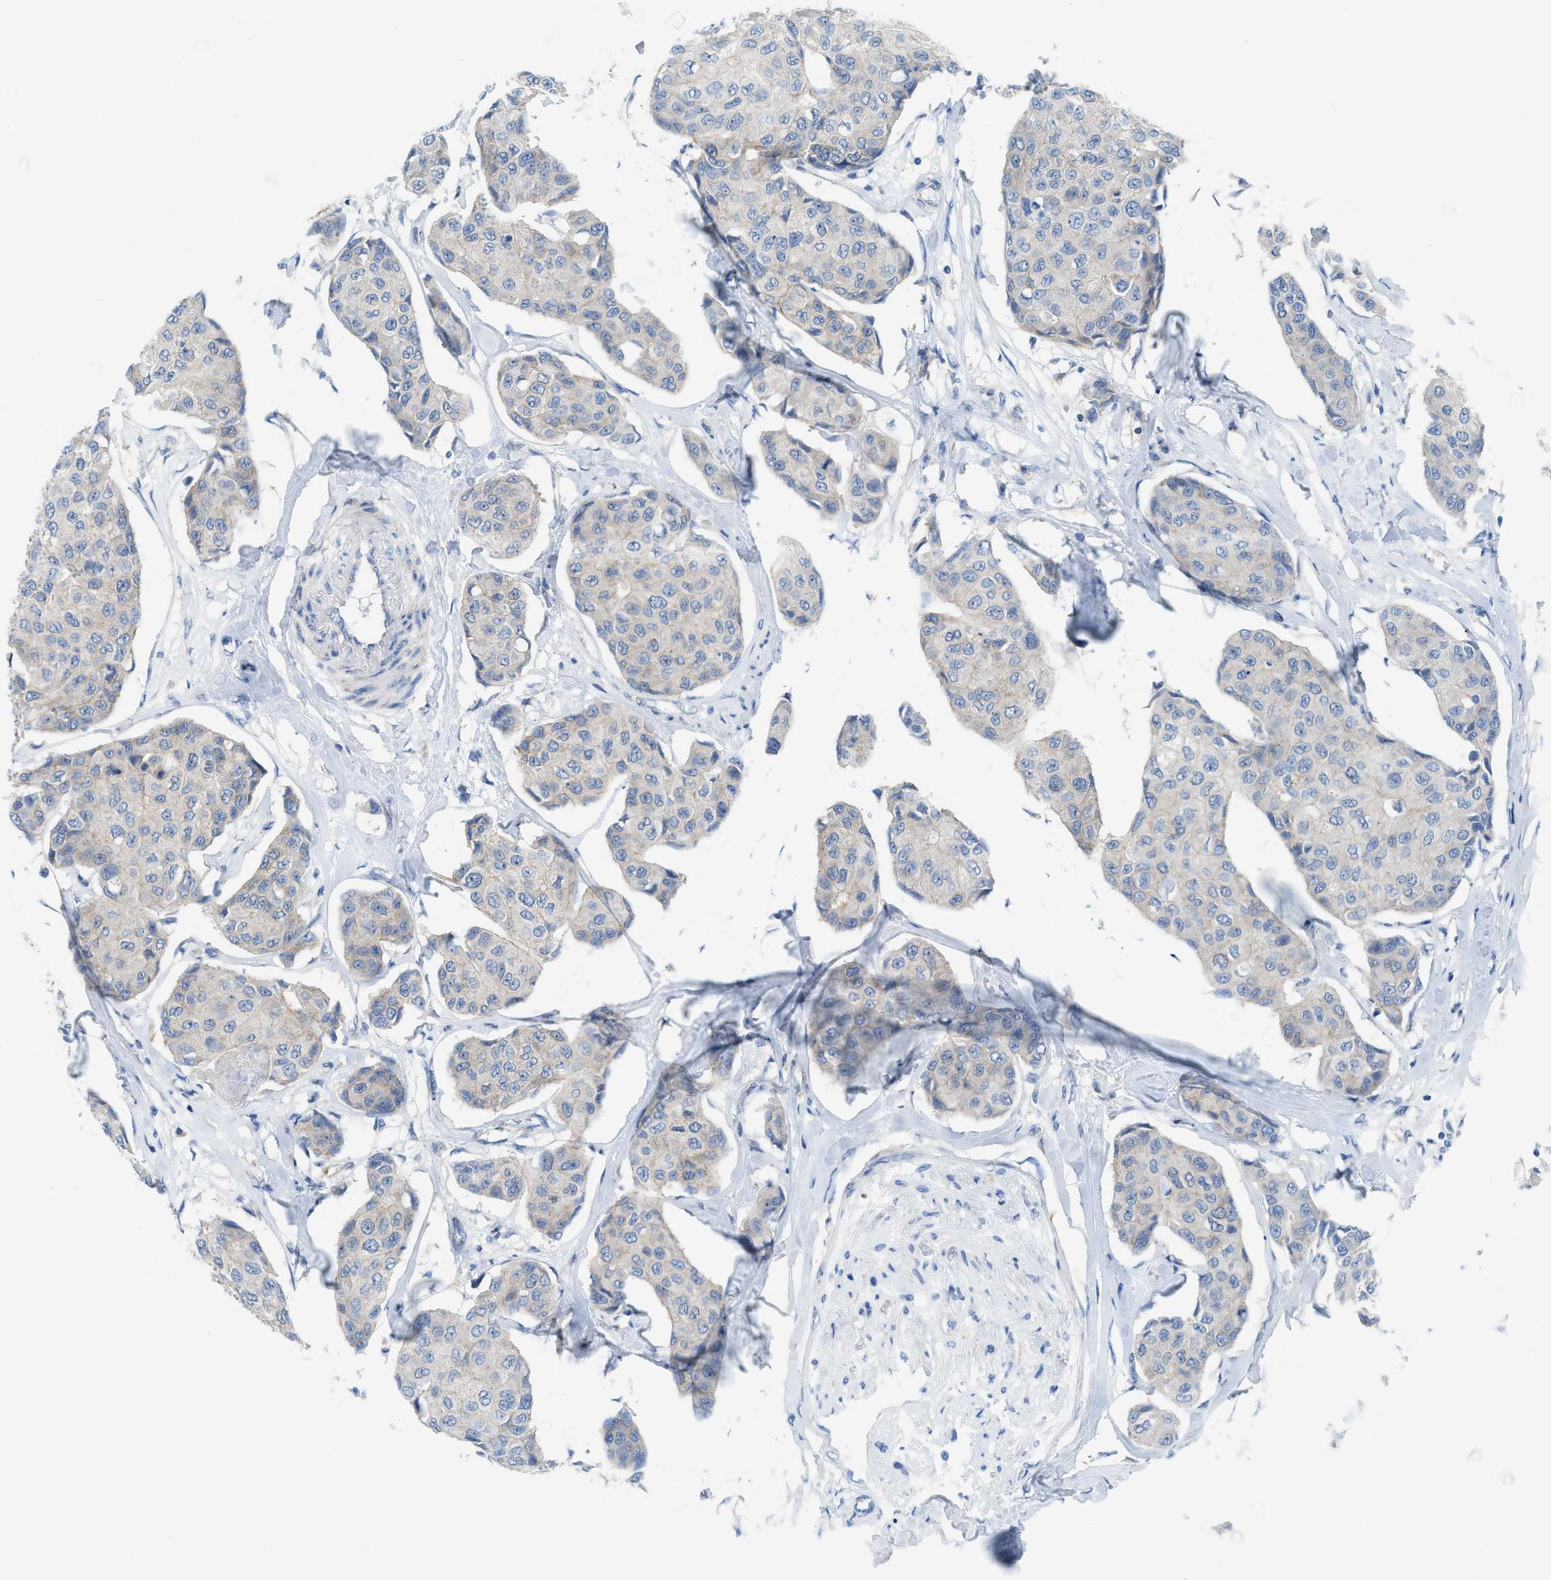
{"staining": {"intensity": "weak", "quantity": "<25%", "location": "cytoplasmic/membranous"}, "tissue": "breast cancer", "cell_type": "Tumor cells", "image_type": "cancer", "snomed": [{"axis": "morphology", "description": "Duct carcinoma"}, {"axis": "topography", "description": "Breast"}], "caption": "This image is of breast cancer (infiltrating ductal carcinoma) stained with immunohistochemistry (IHC) to label a protein in brown with the nuclei are counter-stained blue. There is no positivity in tumor cells.", "gene": "CMTM1", "patient": {"sex": "female", "age": 80}}